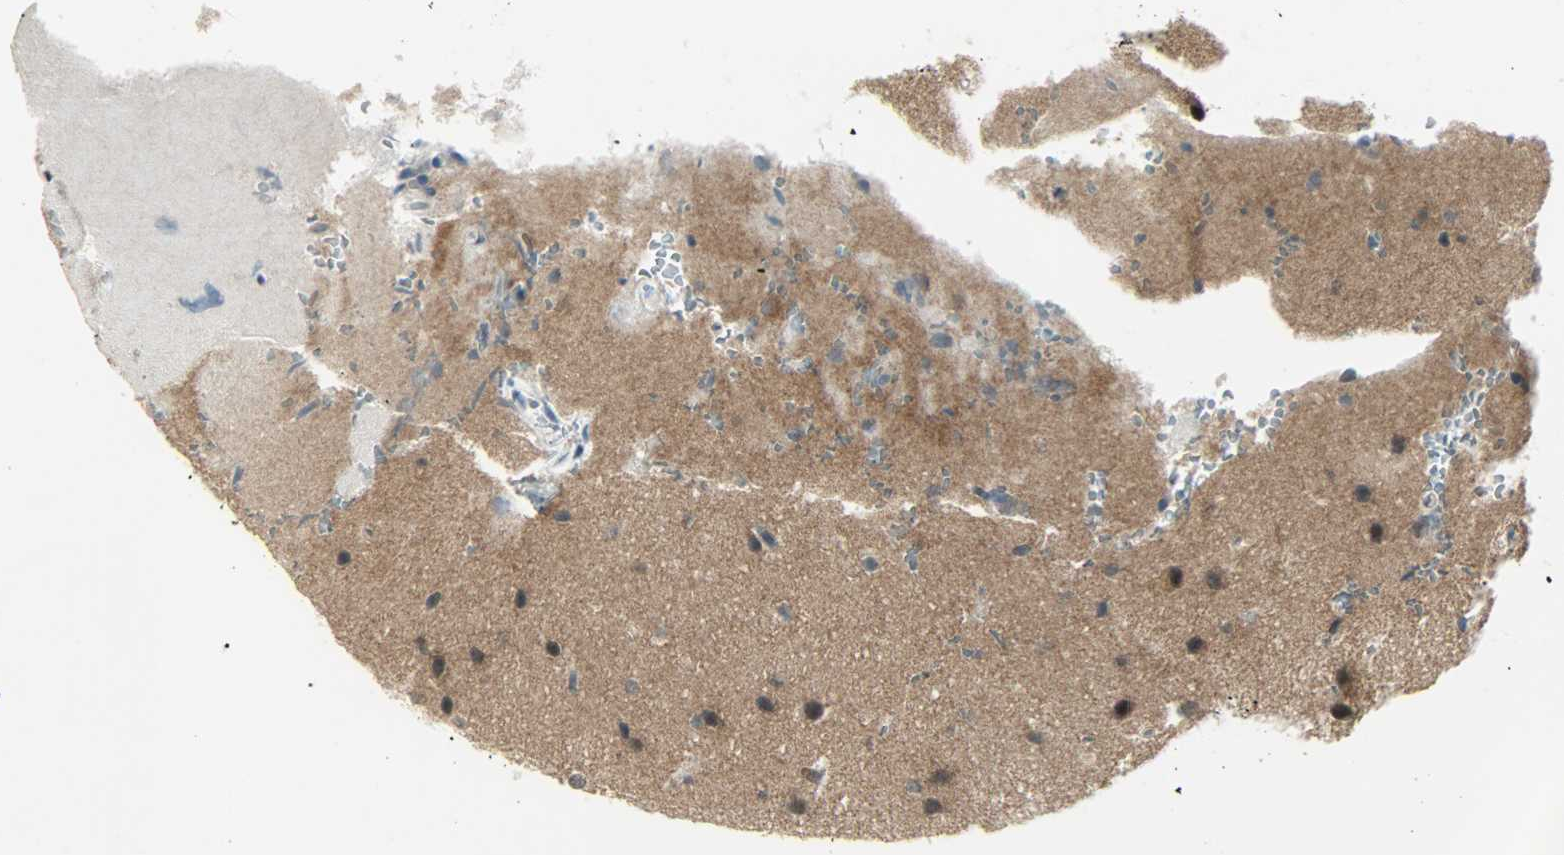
{"staining": {"intensity": "weak", "quantity": ">75%", "location": "cytoplasmic/membranous,nuclear"}, "tissue": "glioma", "cell_type": "Tumor cells", "image_type": "cancer", "snomed": [{"axis": "morphology", "description": "Glioma, malignant, Low grade"}, {"axis": "topography", "description": "Cerebral cortex"}], "caption": "Malignant low-grade glioma stained with a brown dye exhibits weak cytoplasmic/membranous and nuclear positive expression in about >75% of tumor cells.", "gene": "IL15", "patient": {"sex": "female", "age": 47}}